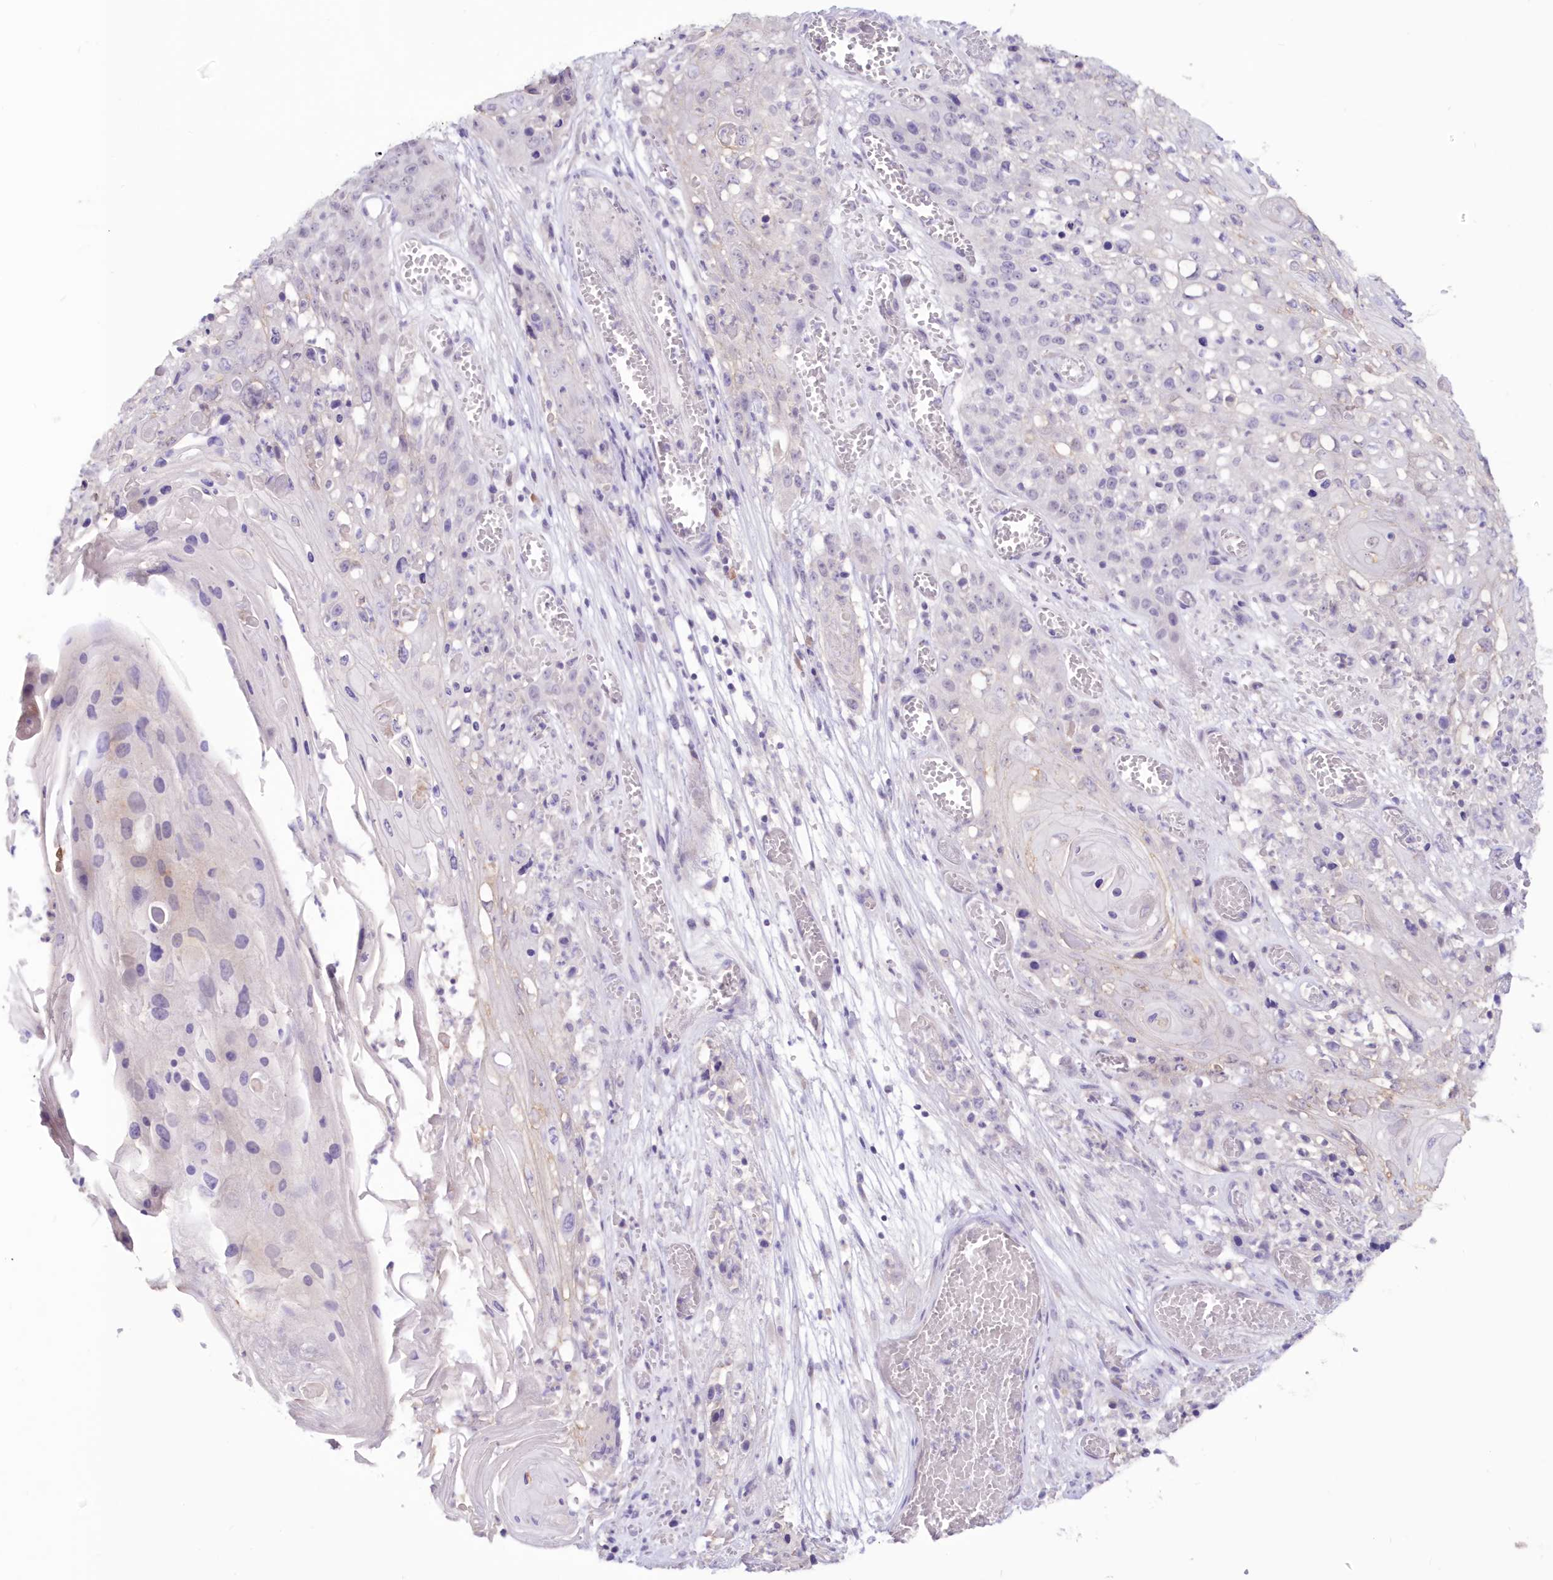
{"staining": {"intensity": "negative", "quantity": "none", "location": "none"}, "tissue": "skin cancer", "cell_type": "Tumor cells", "image_type": "cancer", "snomed": [{"axis": "morphology", "description": "Squamous cell carcinoma, NOS"}, {"axis": "topography", "description": "Skin"}], "caption": "DAB immunohistochemical staining of squamous cell carcinoma (skin) displays no significant staining in tumor cells.", "gene": "SNED1", "patient": {"sex": "male", "age": 55}}